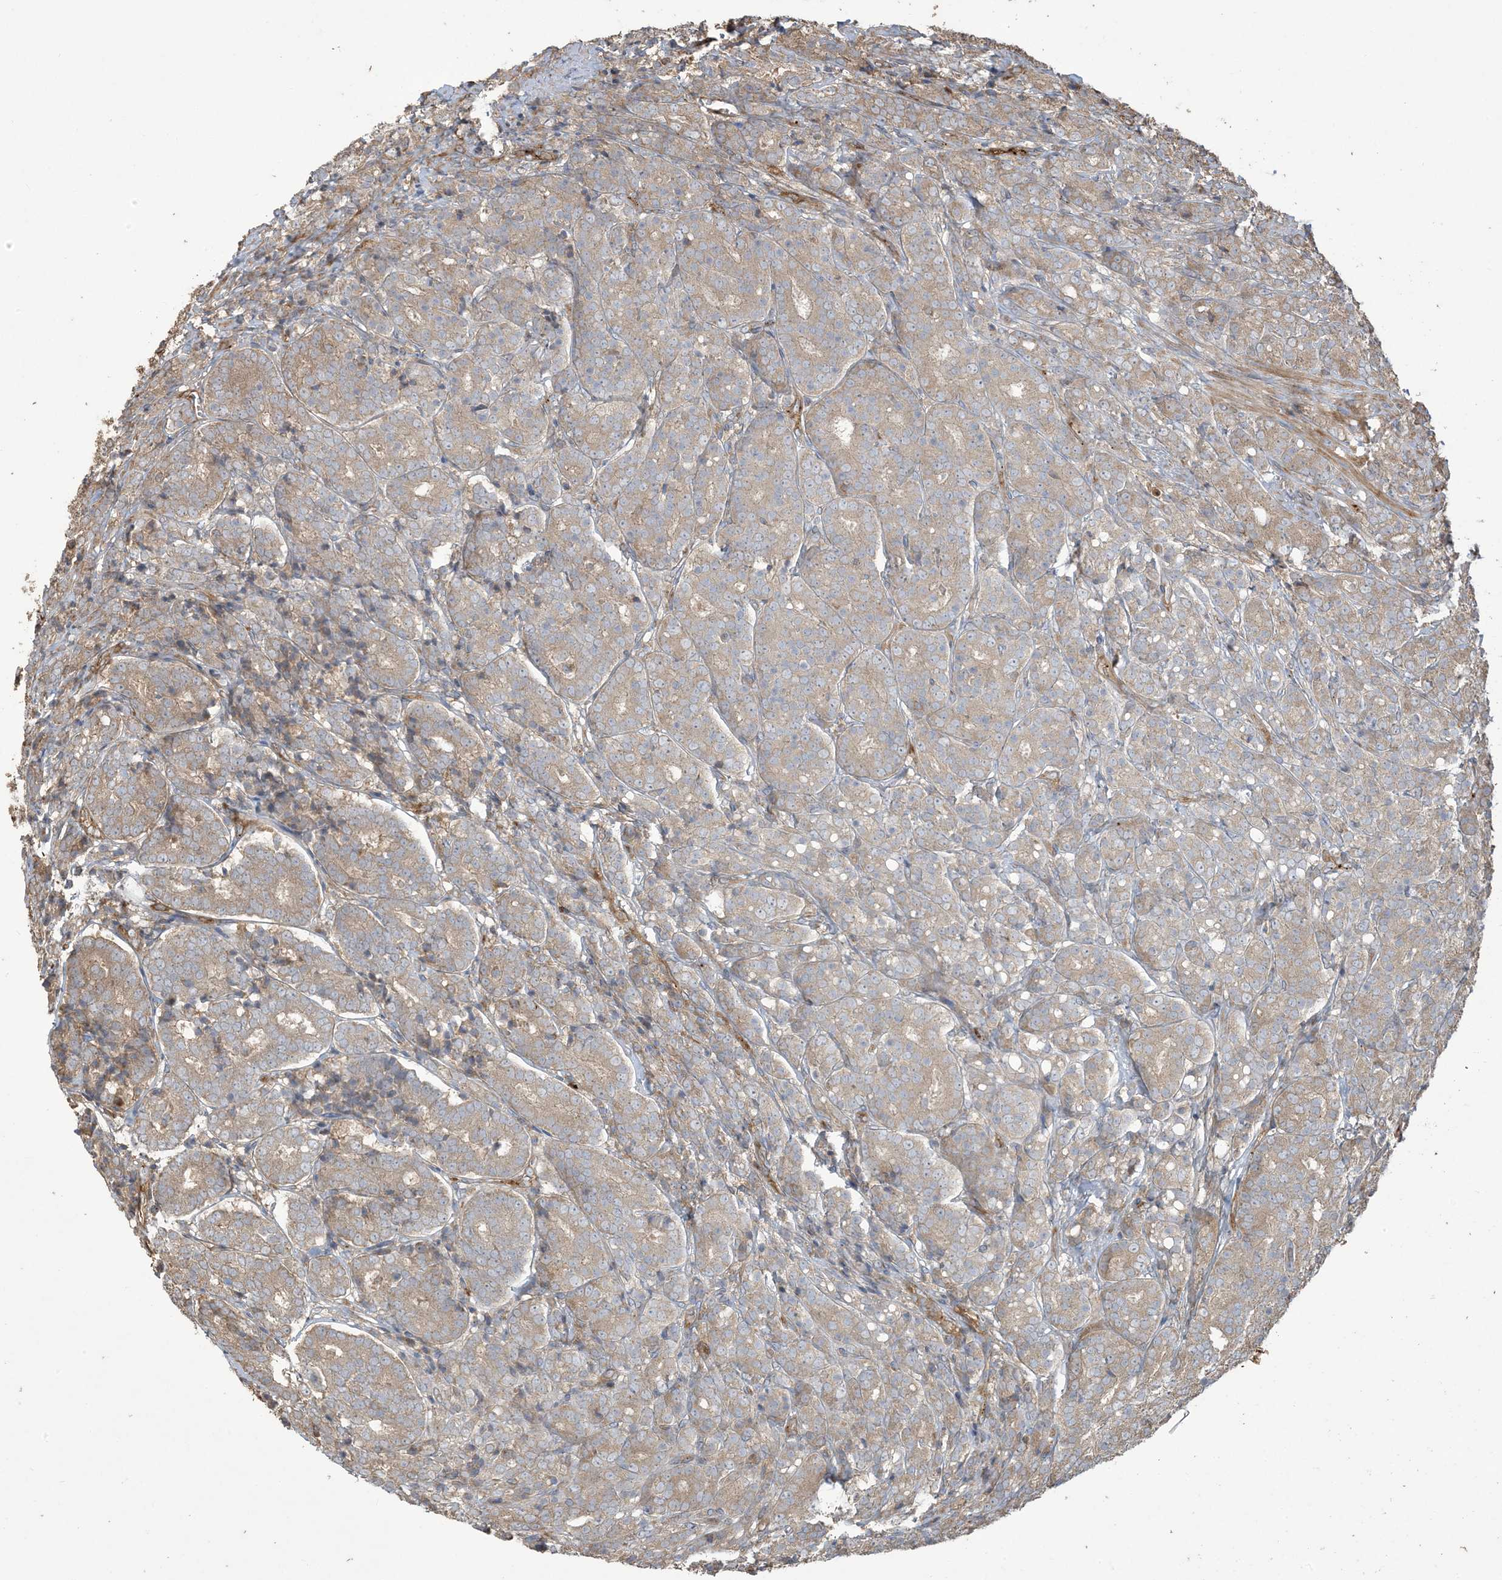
{"staining": {"intensity": "weak", "quantity": ">75%", "location": "cytoplasmic/membranous"}, "tissue": "prostate cancer", "cell_type": "Tumor cells", "image_type": "cancer", "snomed": [{"axis": "morphology", "description": "Adenocarcinoma, High grade"}, {"axis": "topography", "description": "Prostate"}], "caption": "The histopathology image demonstrates immunohistochemical staining of high-grade adenocarcinoma (prostate). There is weak cytoplasmic/membranous expression is appreciated in approximately >75% of tumor cells.", "gene": "KLHL18", "patient": {"sex": "male", "age": 62}}